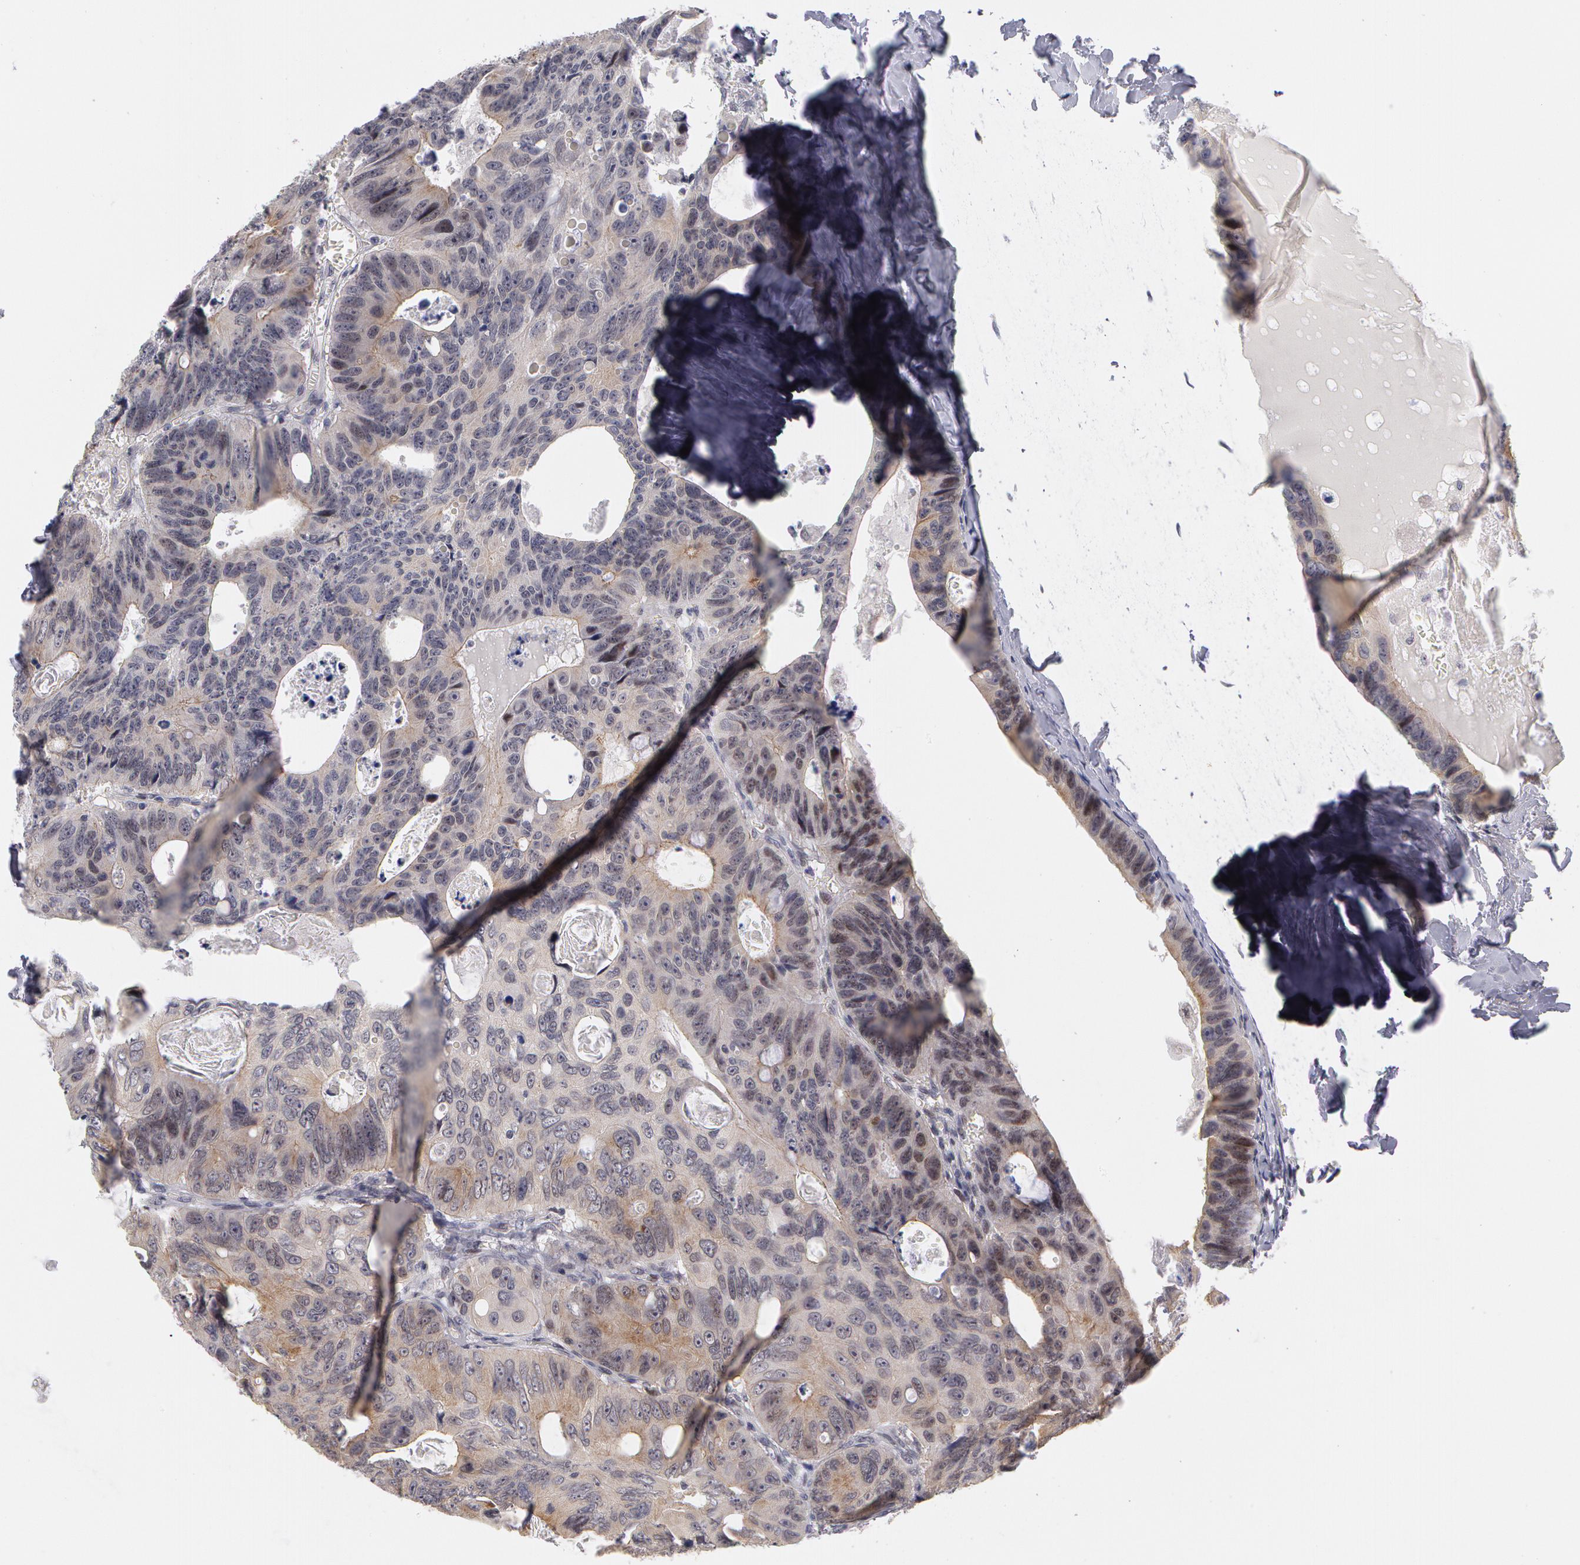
{"staining": {"intensity": "weak", "quantity": "<25%", "location": "nuclear"}, "tissue": "colorectal cancer", "cell_type": "Tumor cells", "image_type": "cancer", "snomed": [{"axis": "morphology", "description": "Adenocarcinoma, NOS"}, {"axis": "topography", "description": "Colon"}], "caption": "Immunohistochemical staining of colorectal cancer exhibits no significant positivity in tumor cells.", "gene": "PRICKLE1", "patient": {"sex": "female", "age": 55}}